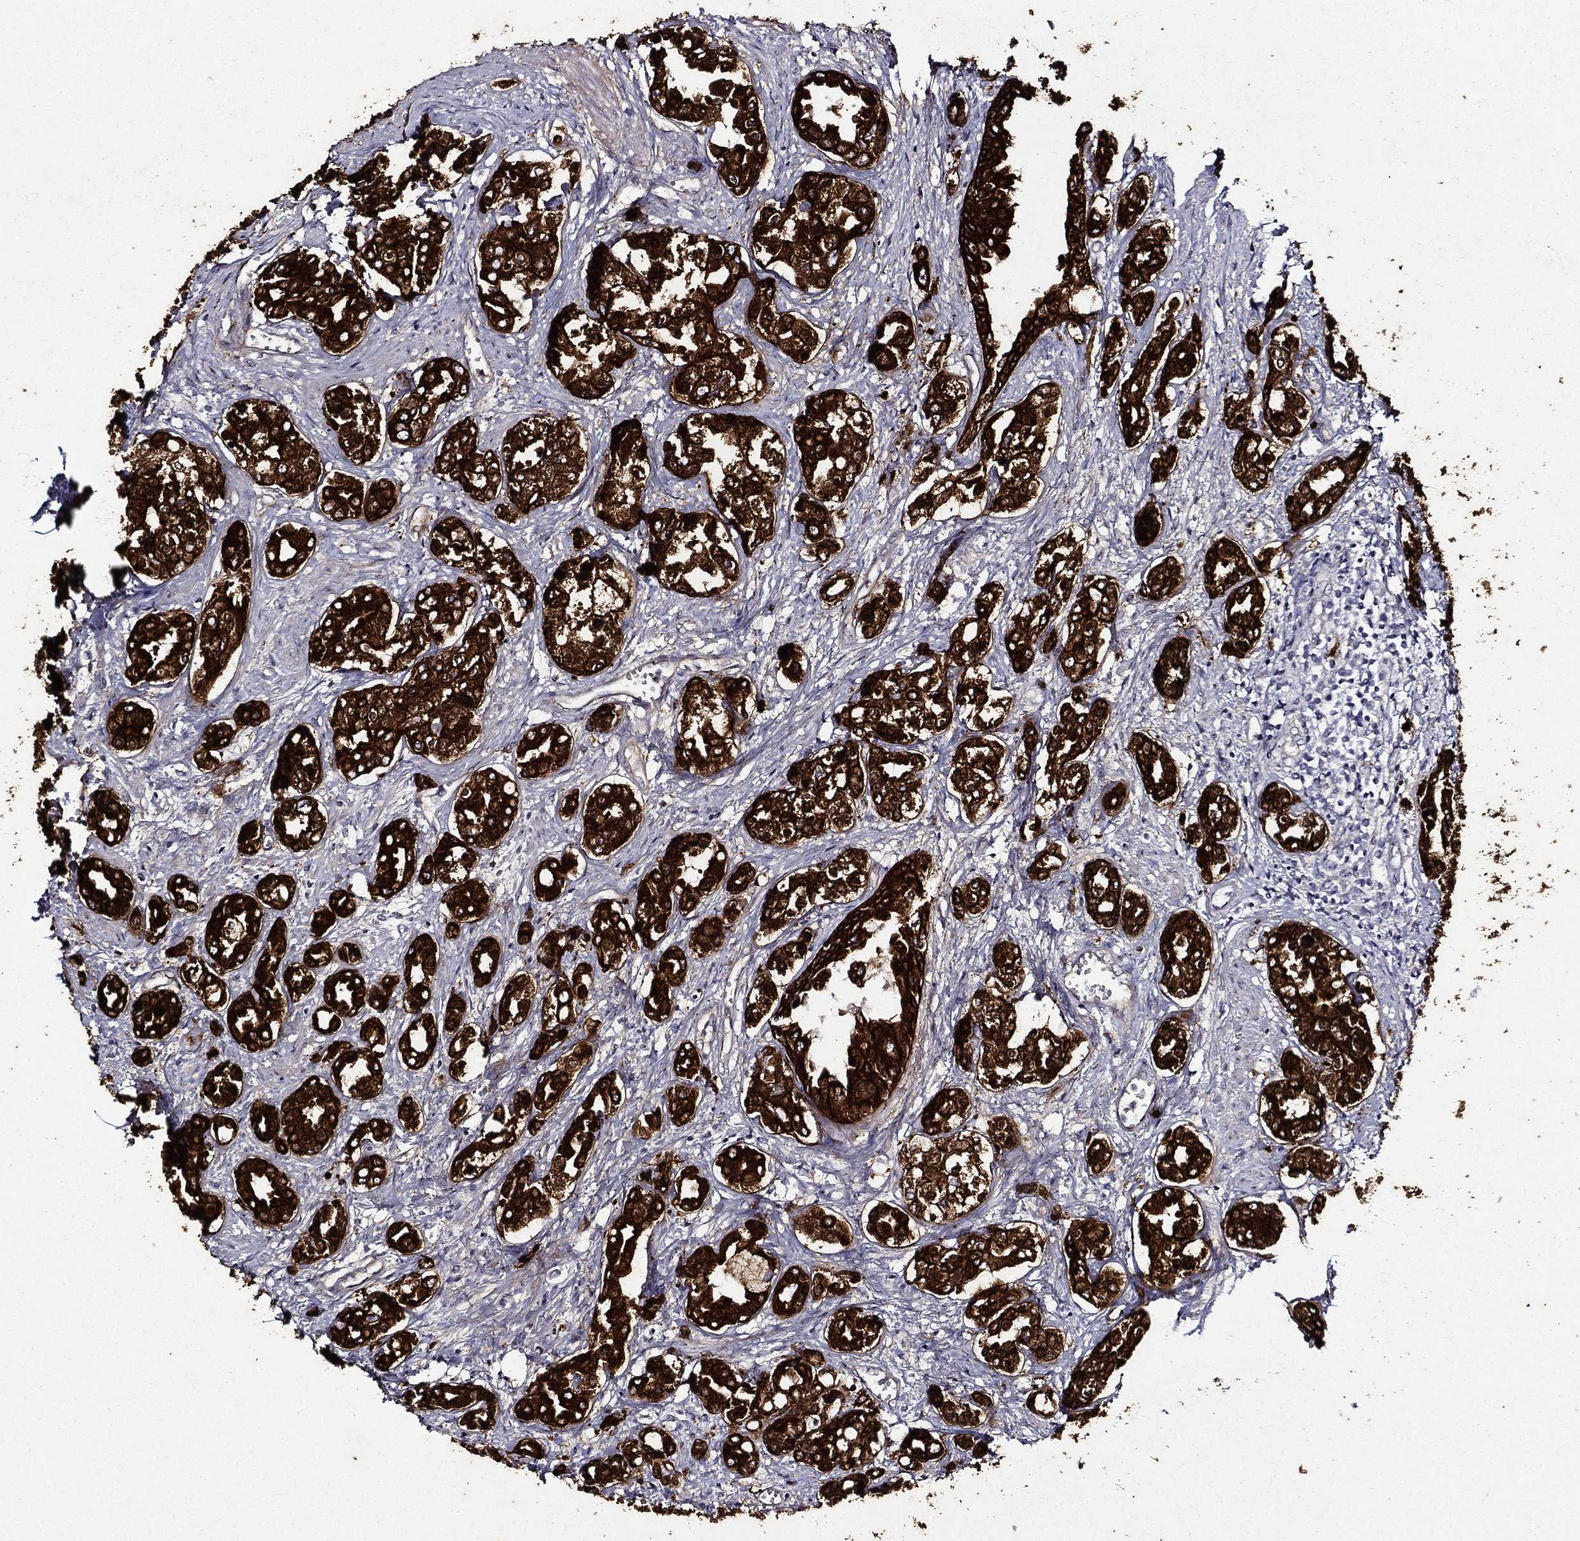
{"staining": {"intensity": "strong", "quantity": ">75%", "location": "cytoplasmic/membranous"}, "tissue": "prostate cancer", "cell_type": "Tumor cells", "image_type": "cancer", "snomed": [{"axis": "morphology", "description": "Adenocarcinoma, NOS"}, {"axis": "topography", "description": "Prostate and seminal vesicle, NOS"}, {"axis": "topography", "description": "Prostate"}], "caption": "Immunohistochemical staining of prostate cancer (adenocarcinoma) displays high levels of strong cytoplasmic/membranous expression in approximately >75% of tumor cells. Ihc stains the protein of interest in brown and the nuclei are stained blue.", "gene": "KRT7", "patient": {"sex": "male", "age": 62}}